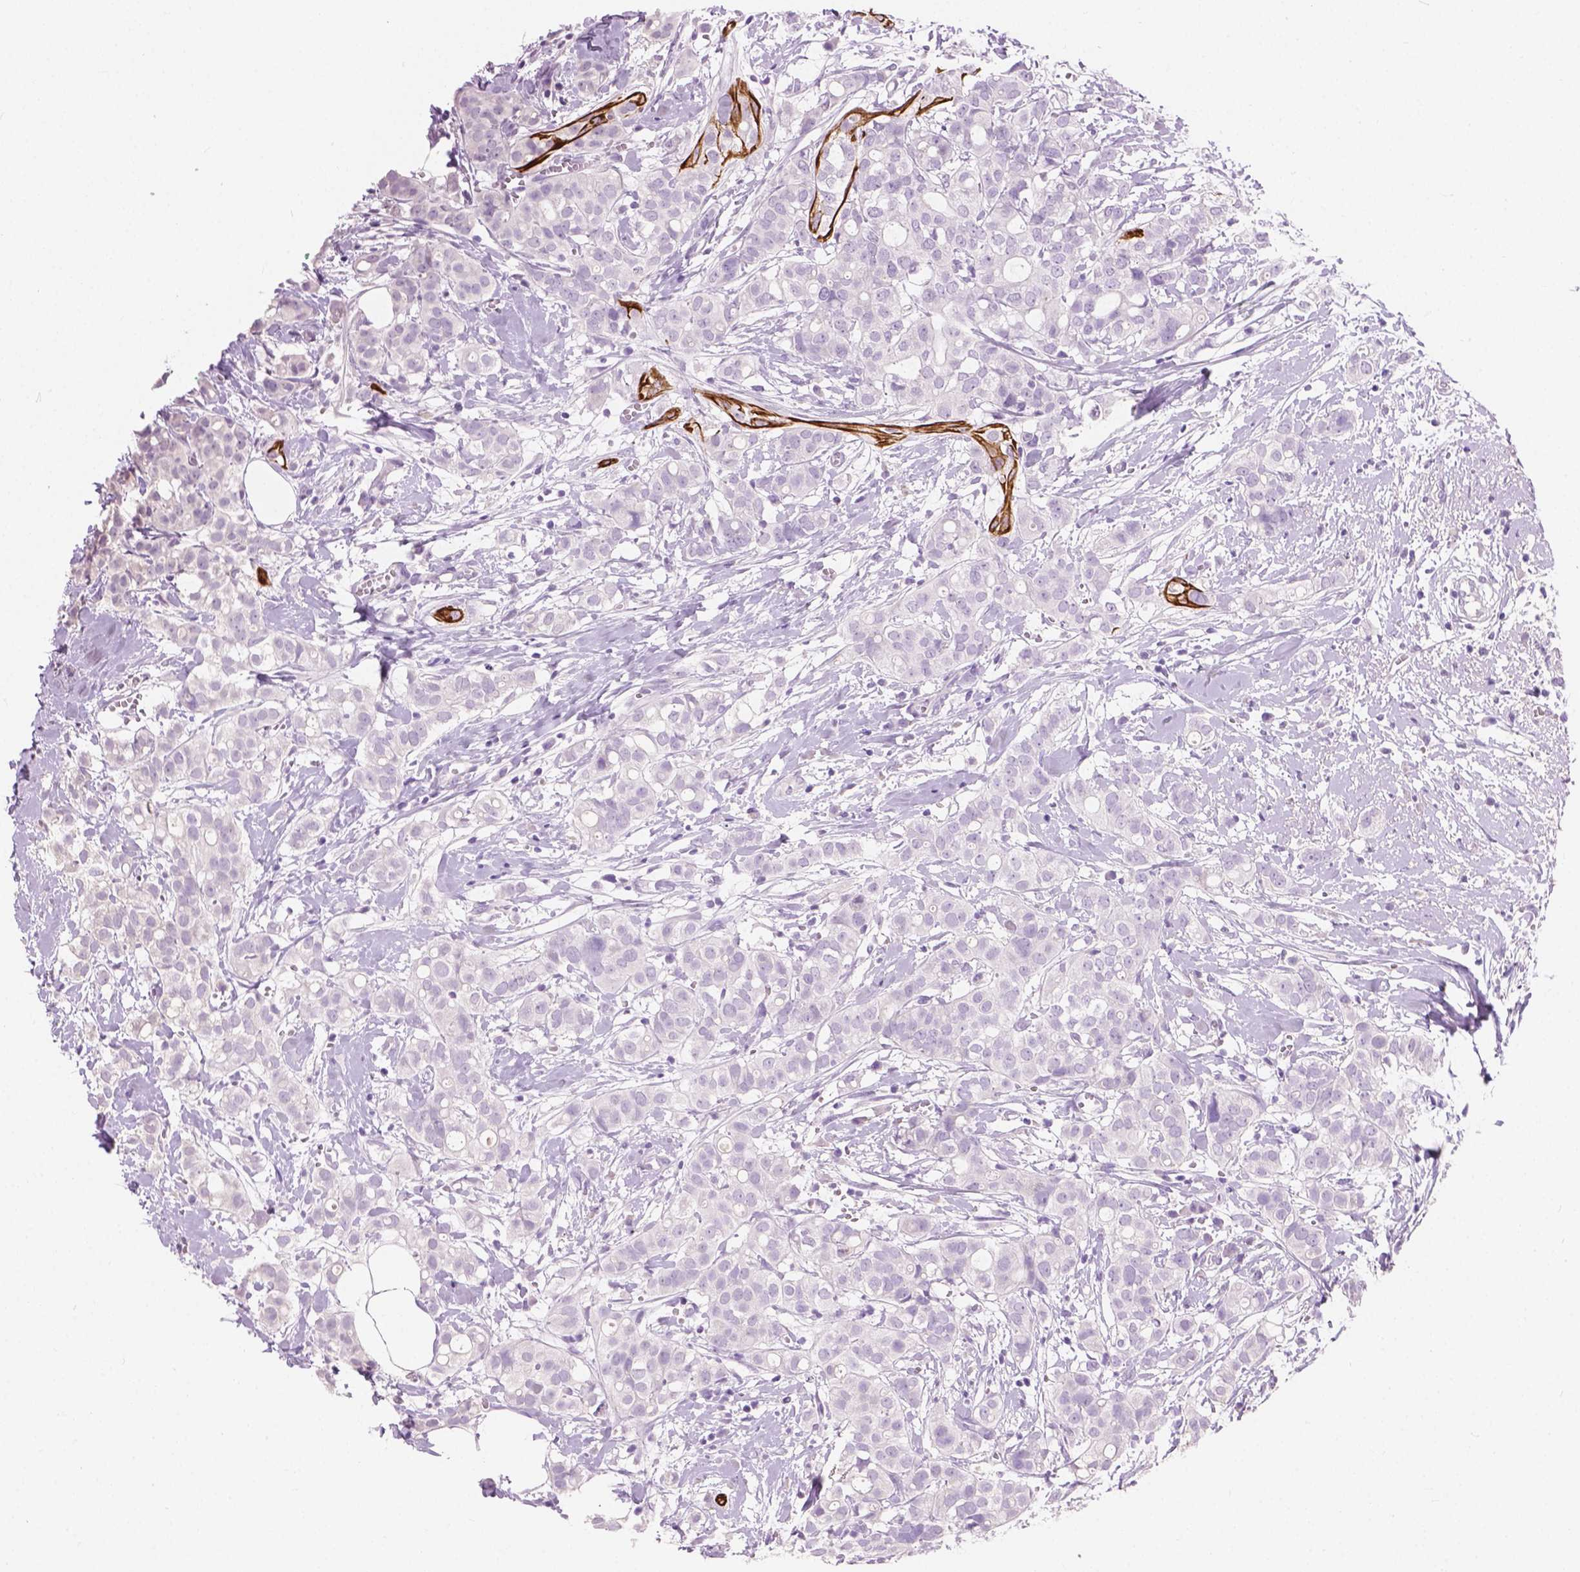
{"staining": {"intensity": "strong", "quantity": "<25%", "location": "cytoplasmic/membranous"}, "tissue": "breast cancer", "cell_type": "Tumor cells", "image_type": "cancer", "snomed": [{"axis": "morphology", "description": "Duct carcinoma"}, {"axis": "topography", "description": "Breast"}], "caption": "This is an image of immunohistochemistry staining of intraductal carcinoma (breast), which shows strong staining in the cytoplasmic/membranous of tumor cells.", "gene": "KRT17", "patient": {"sex": "female", "age": 40}}